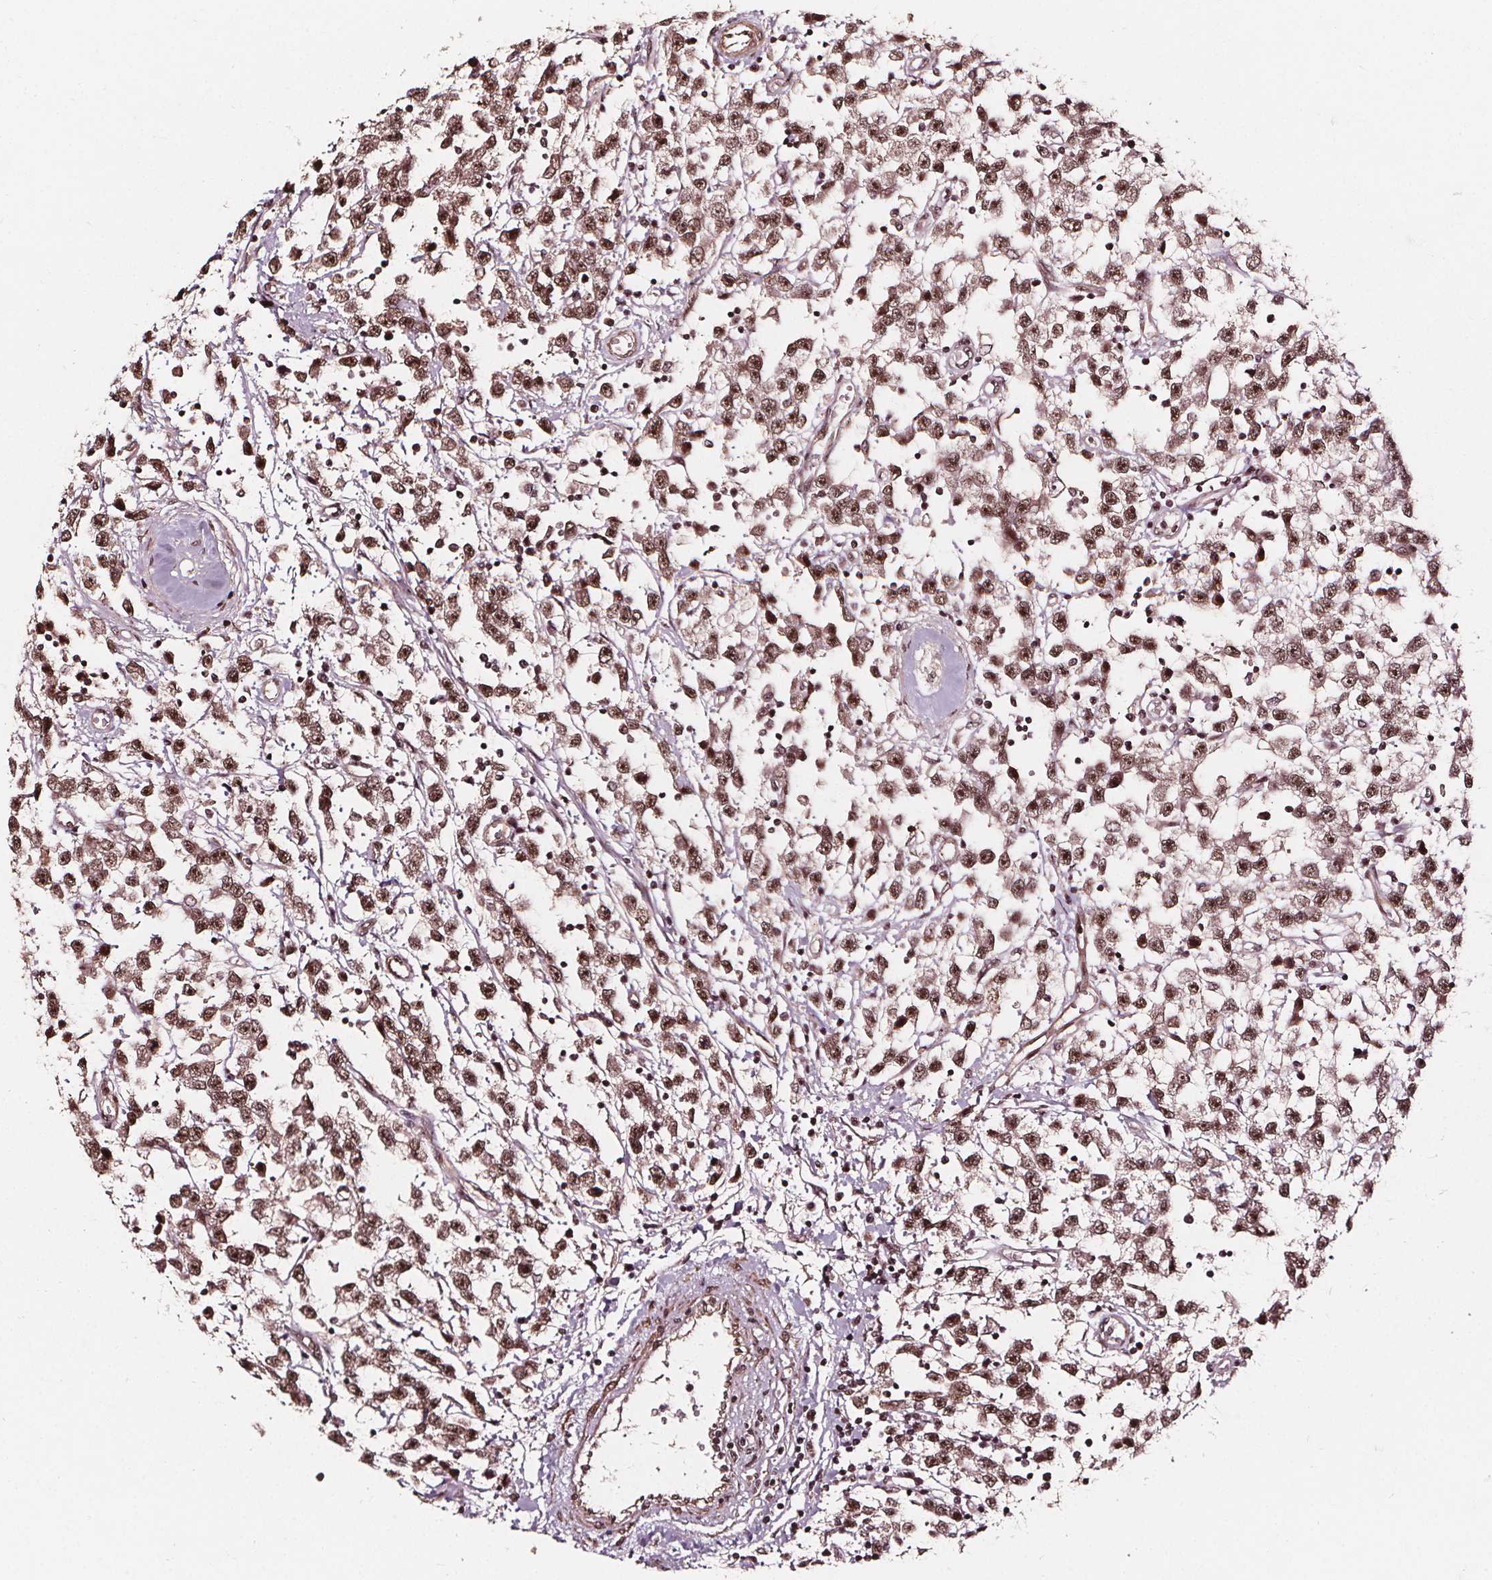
{"staining": {"intensity": "moderate", "quantity": ">75%", "location": "nuclear"}, "tissue": "testis cancer", "cell_type": "Tumor cells", "image_type": "cancer", "snomed": [{"axis": "morphology", "description": "Seminoma, NOS"}, {"axis": "topography", "description": "Testis"}], "caption": "The image demonstrates a brown stain indicating the presence of a protein in the nuclear of tumor cells in testis seminoma. The protein is shown in brown color, while the nuclei are stained blue.", "gene": "EXOSC9", "patient": {"sex": "male", "age": 34}}